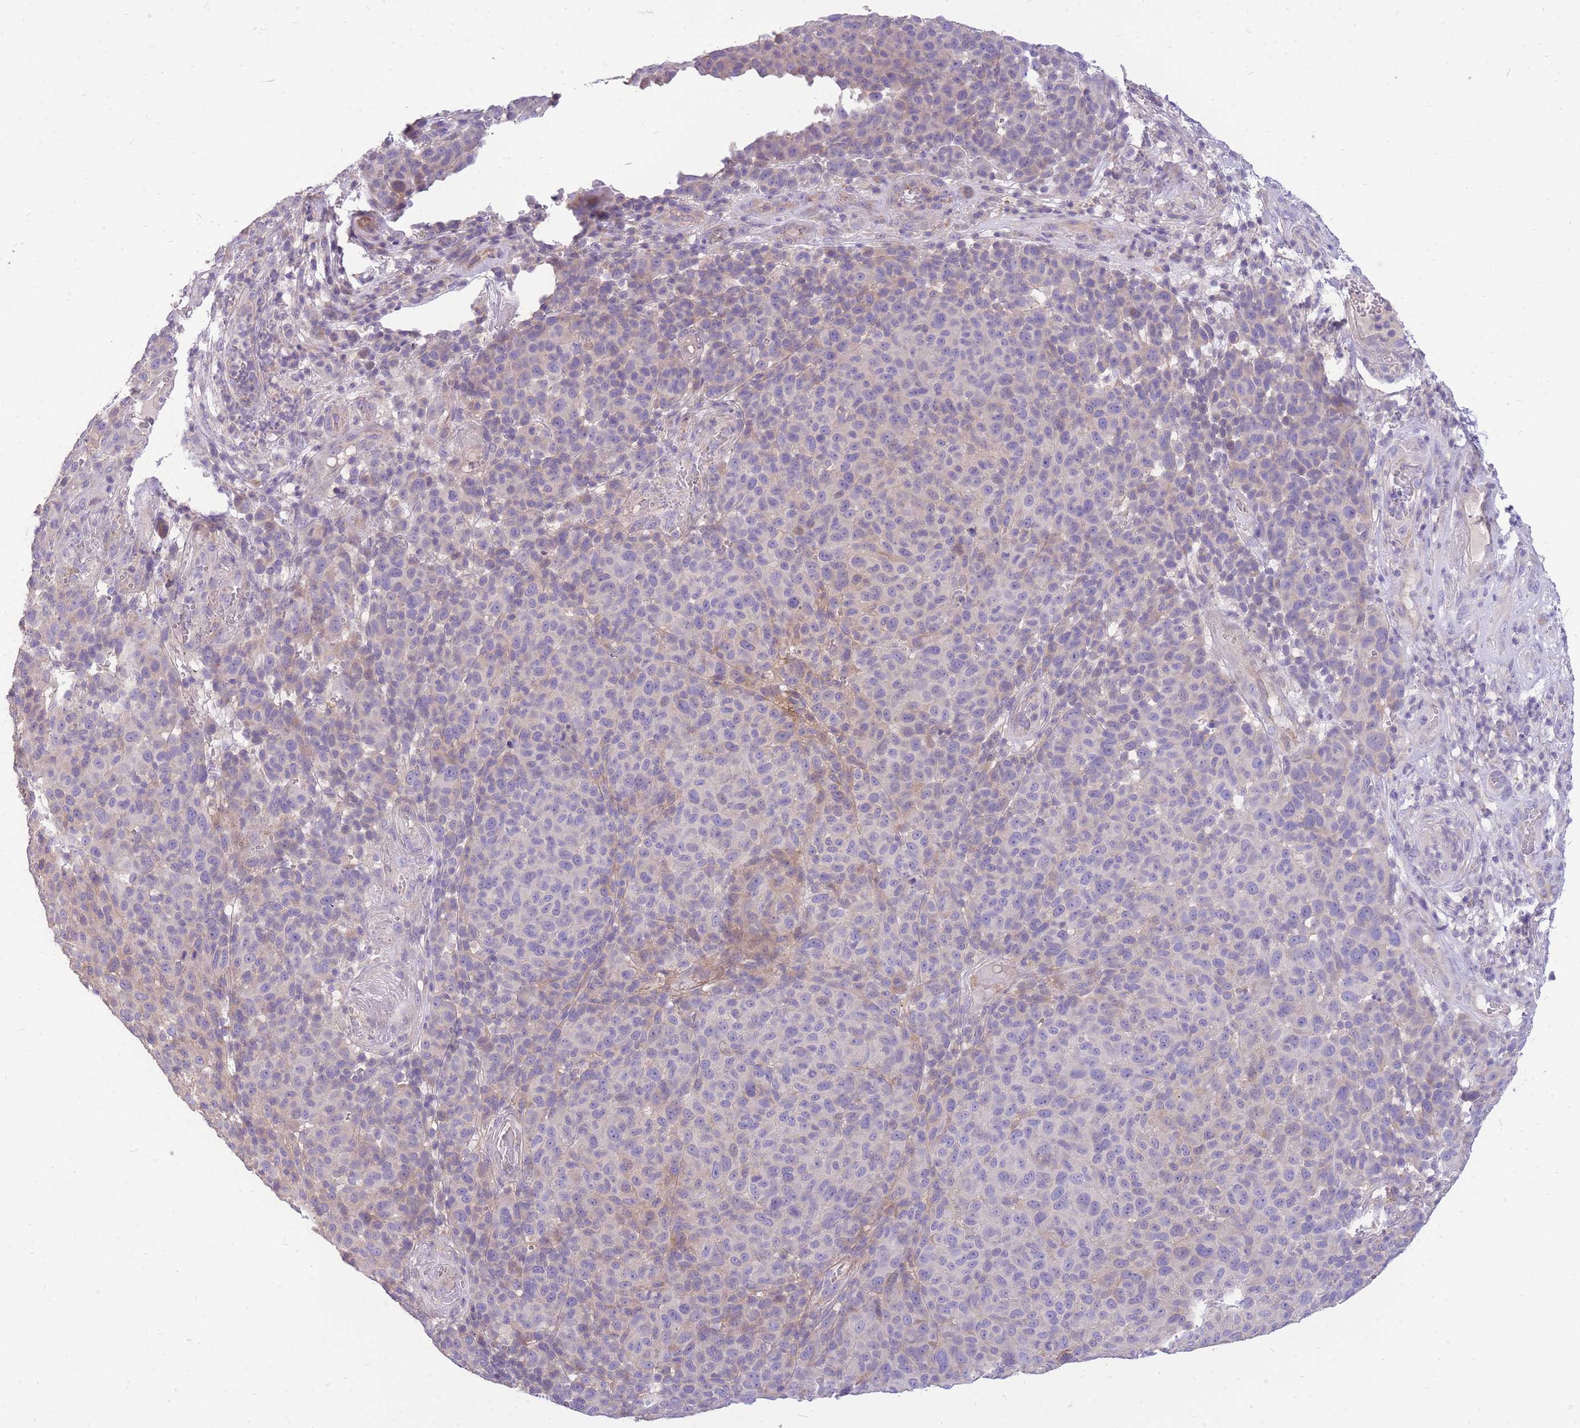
{"staining": {"intensity": "weak", "quantity": "<25%", "location": "cytoplasmic/membranous"}, "tissue": "melanoma", "cell_type": "Tumor cells", "image_type": "cancer", "snomed": [{"axis": "morphology", "description": "Malignant melanoma, NOS"}, {"axis": "topography", "description": "Skin"}], "caption": "Tumor cells show no significant protein staining in malignant melanoma.", "gene": "OR5T1", "patient": {"sex": "male", "age": 49}}